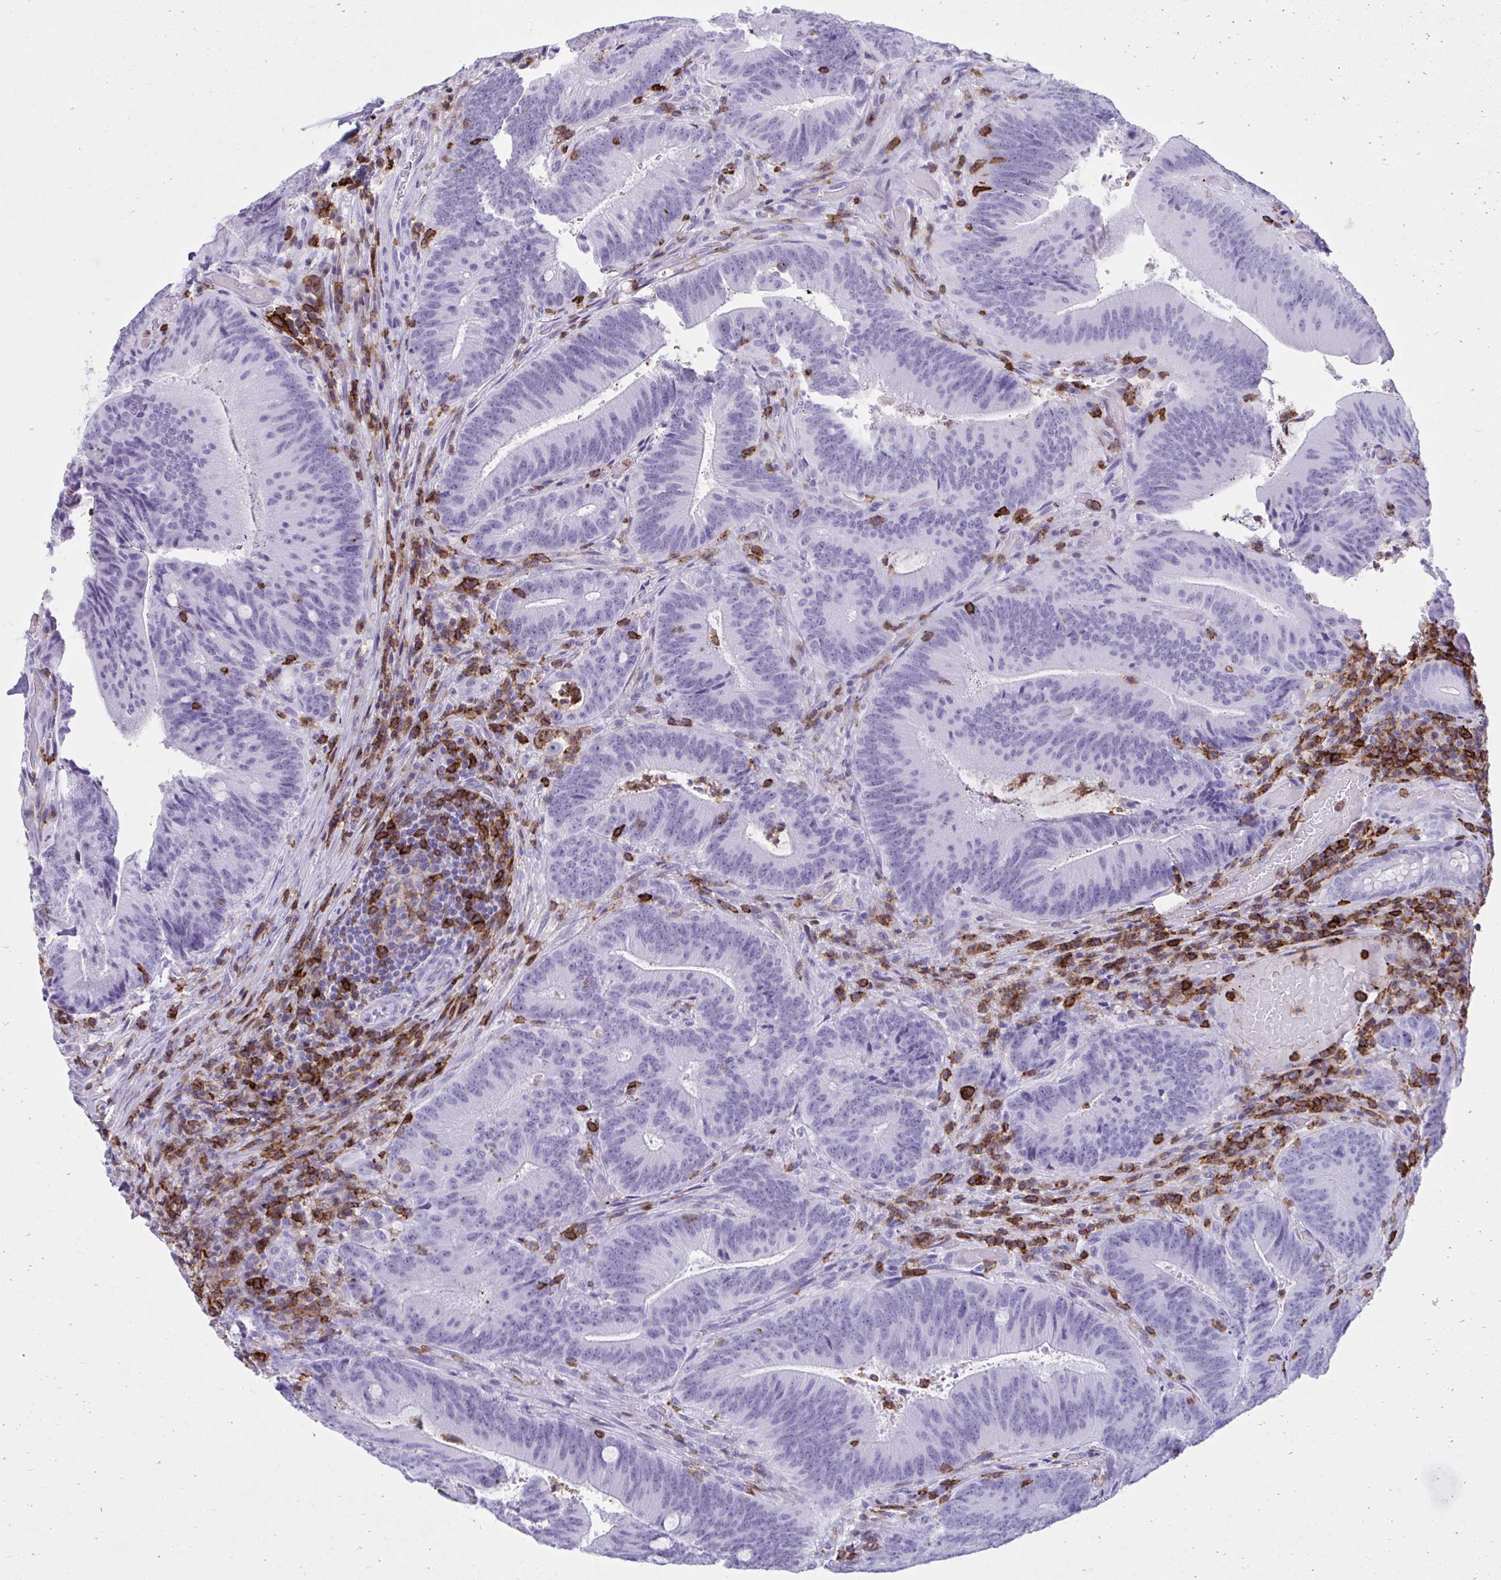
{"staining": {"intensity": "negative", "quantity": "none", "location": "none"}, "tissue": "colorectal cancer", "cell_type": "Tumor cells", "image_type": "cancer", "snomed": [{"axis": "morphology", "description": "Adenocarcinoma, NOS"}, {"axis": "topography", "description": "Colon"}], "caption": "A histopathology image of human colorectal cancer (adenocarcinoma) is negative for staining in tumor cells. (DAB (3,3'-diaminobenzidine) immunohistochemistry visualized using brightfield microscopy, high magnification).", "gene": "SPN", "patient": {"sex": "female", "age": 43}}